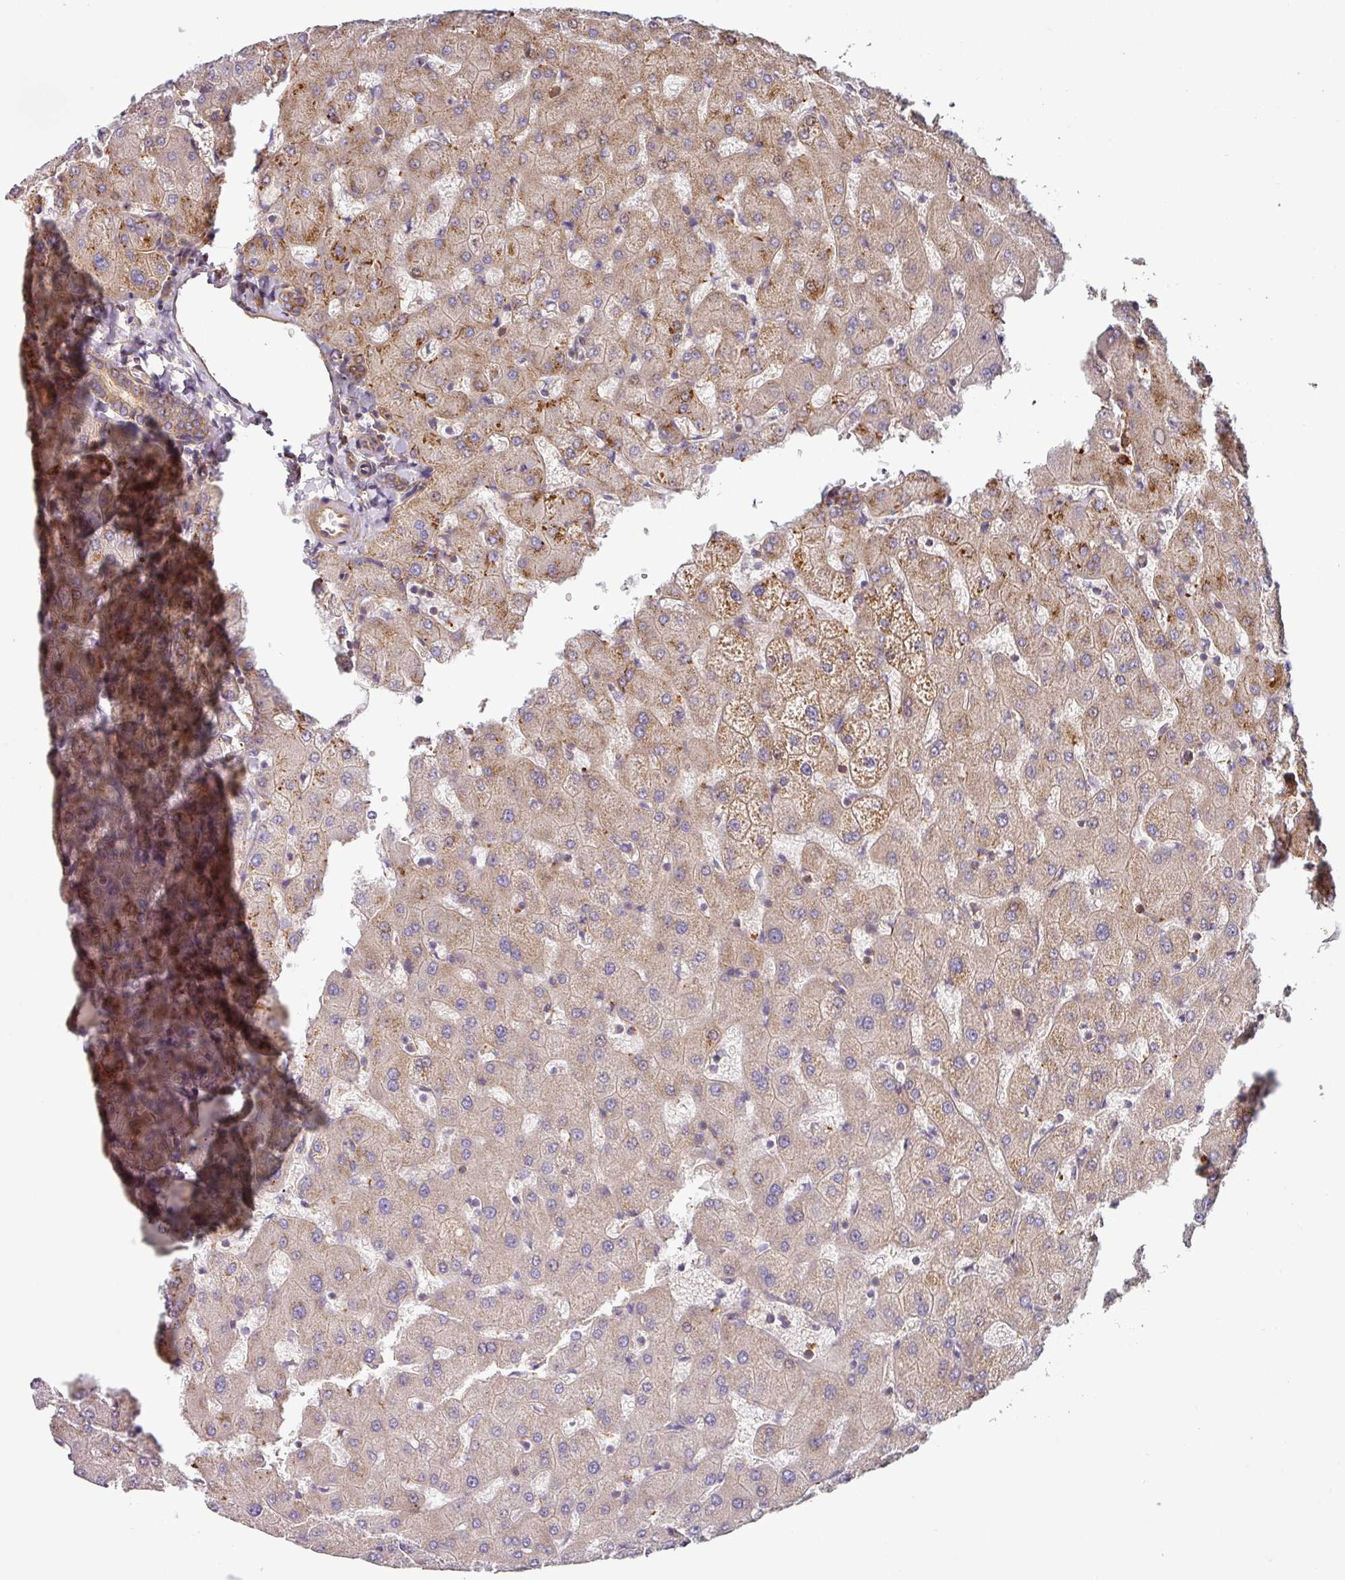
{"staining": {"intensity": "moderate", "quantity": ">75%", "location": "cytoplasmic/membranous"}, "tissue": "liver", "cell_type": "Cholangiocytes", "image_type": "normal", "snomed": [{"axis": "morphology", "description": "Normal tissue, NOS"}, {"axis": "topography", "description": "Liver"}], "caption": "Liver stained for a protein (brown) displays moderate cytoplasmic/membranous positive expression in approximately >75% of cholangiocytes.", "gene": "CASP2", "patient": {"sex": "female", "age": 63}}